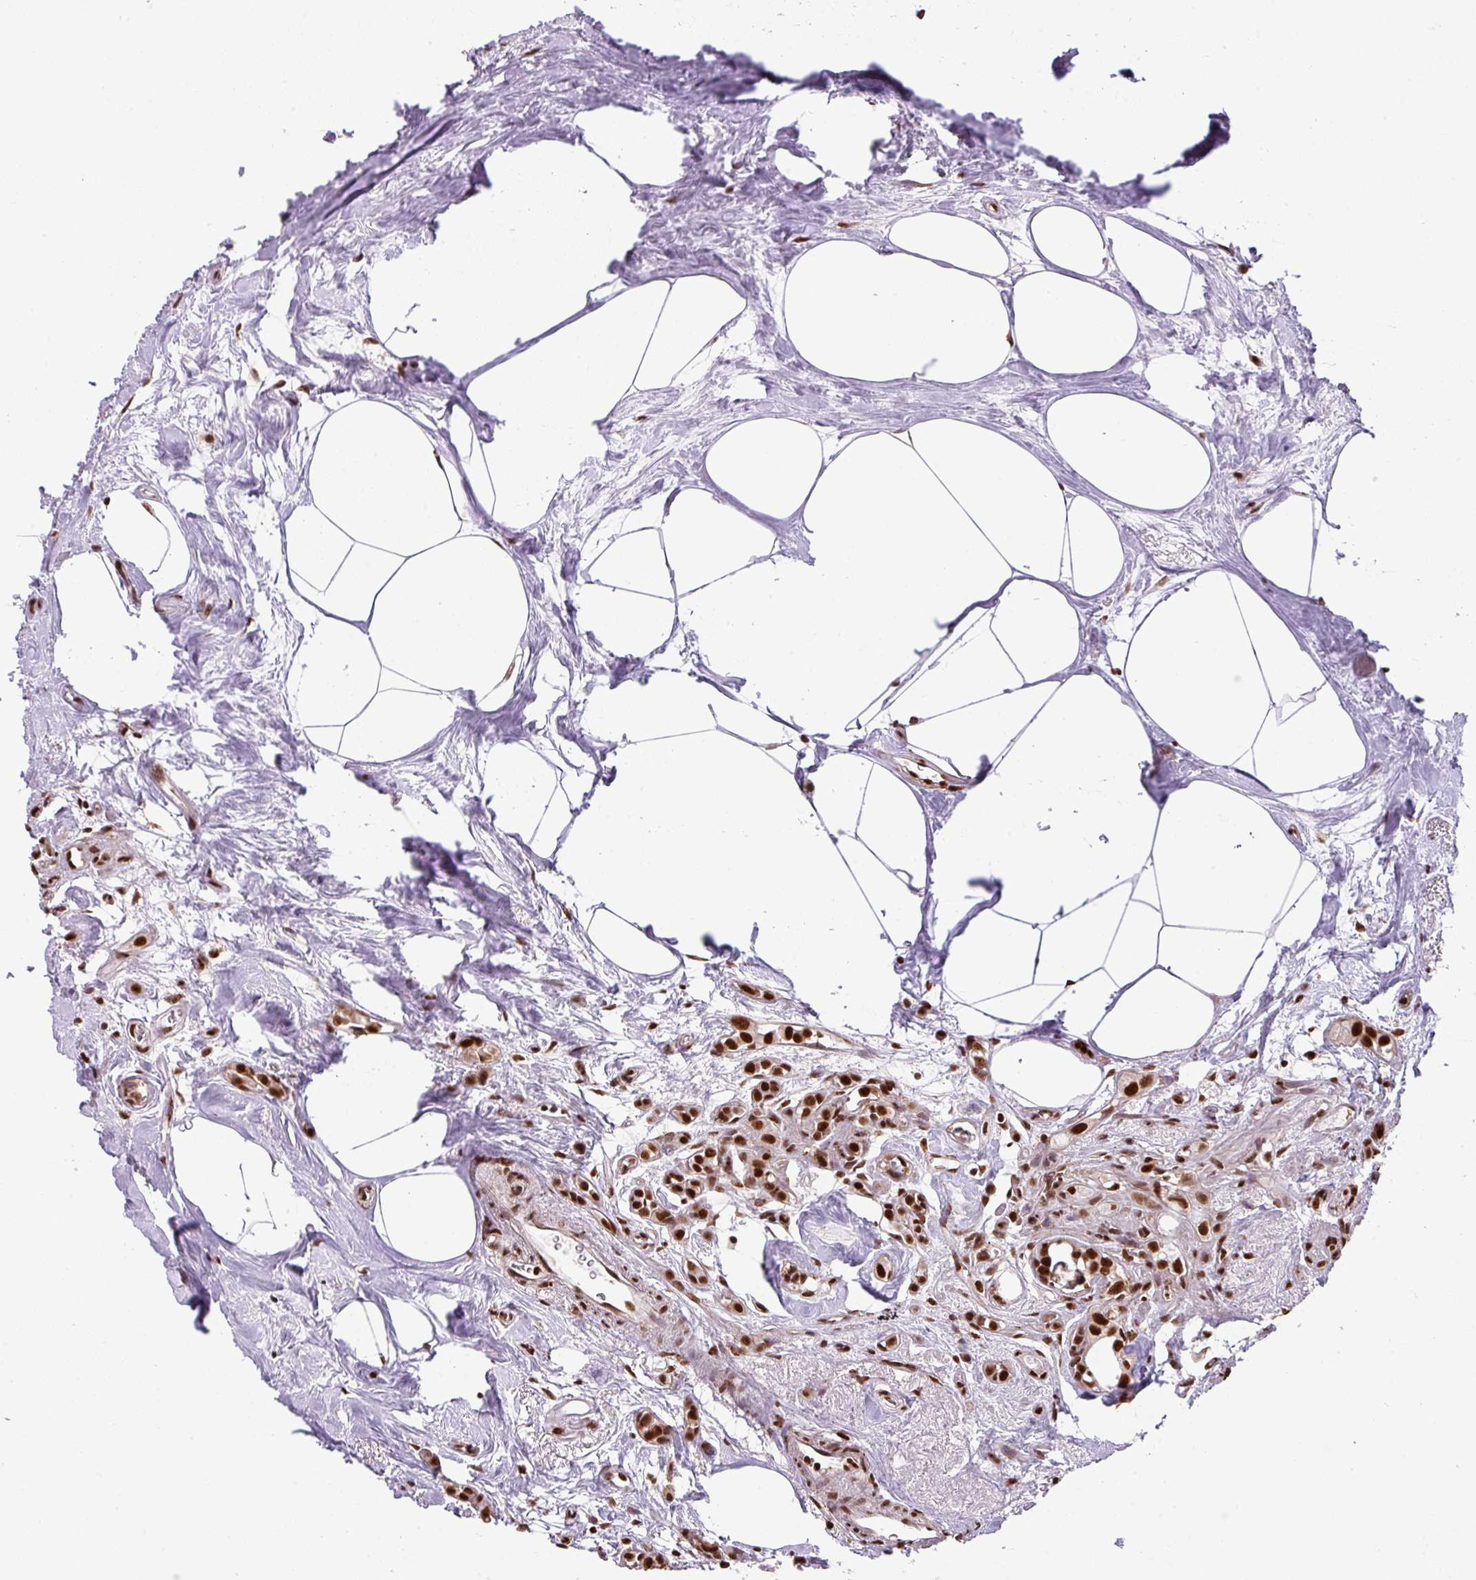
{"staining": {"intensity": "strong", "quantity": ">75%", "location": "nuclear"}, "tissue": "breast cancer", "cell_type": "Tumor cells", "image_type": "cancer", "snomed": [{"axis": "morphology", "description": "Carcinoma, NOS"}, {"axis": "topography", "description": "Breast"}], "caption": "Immunohistochemistry of carcinoma (breast) exhibits high levels of strong nuclear staining in approximately >75% of tumor cells.", "gene": "PLK1", "patient": {"sex": "female", "age": 60}}